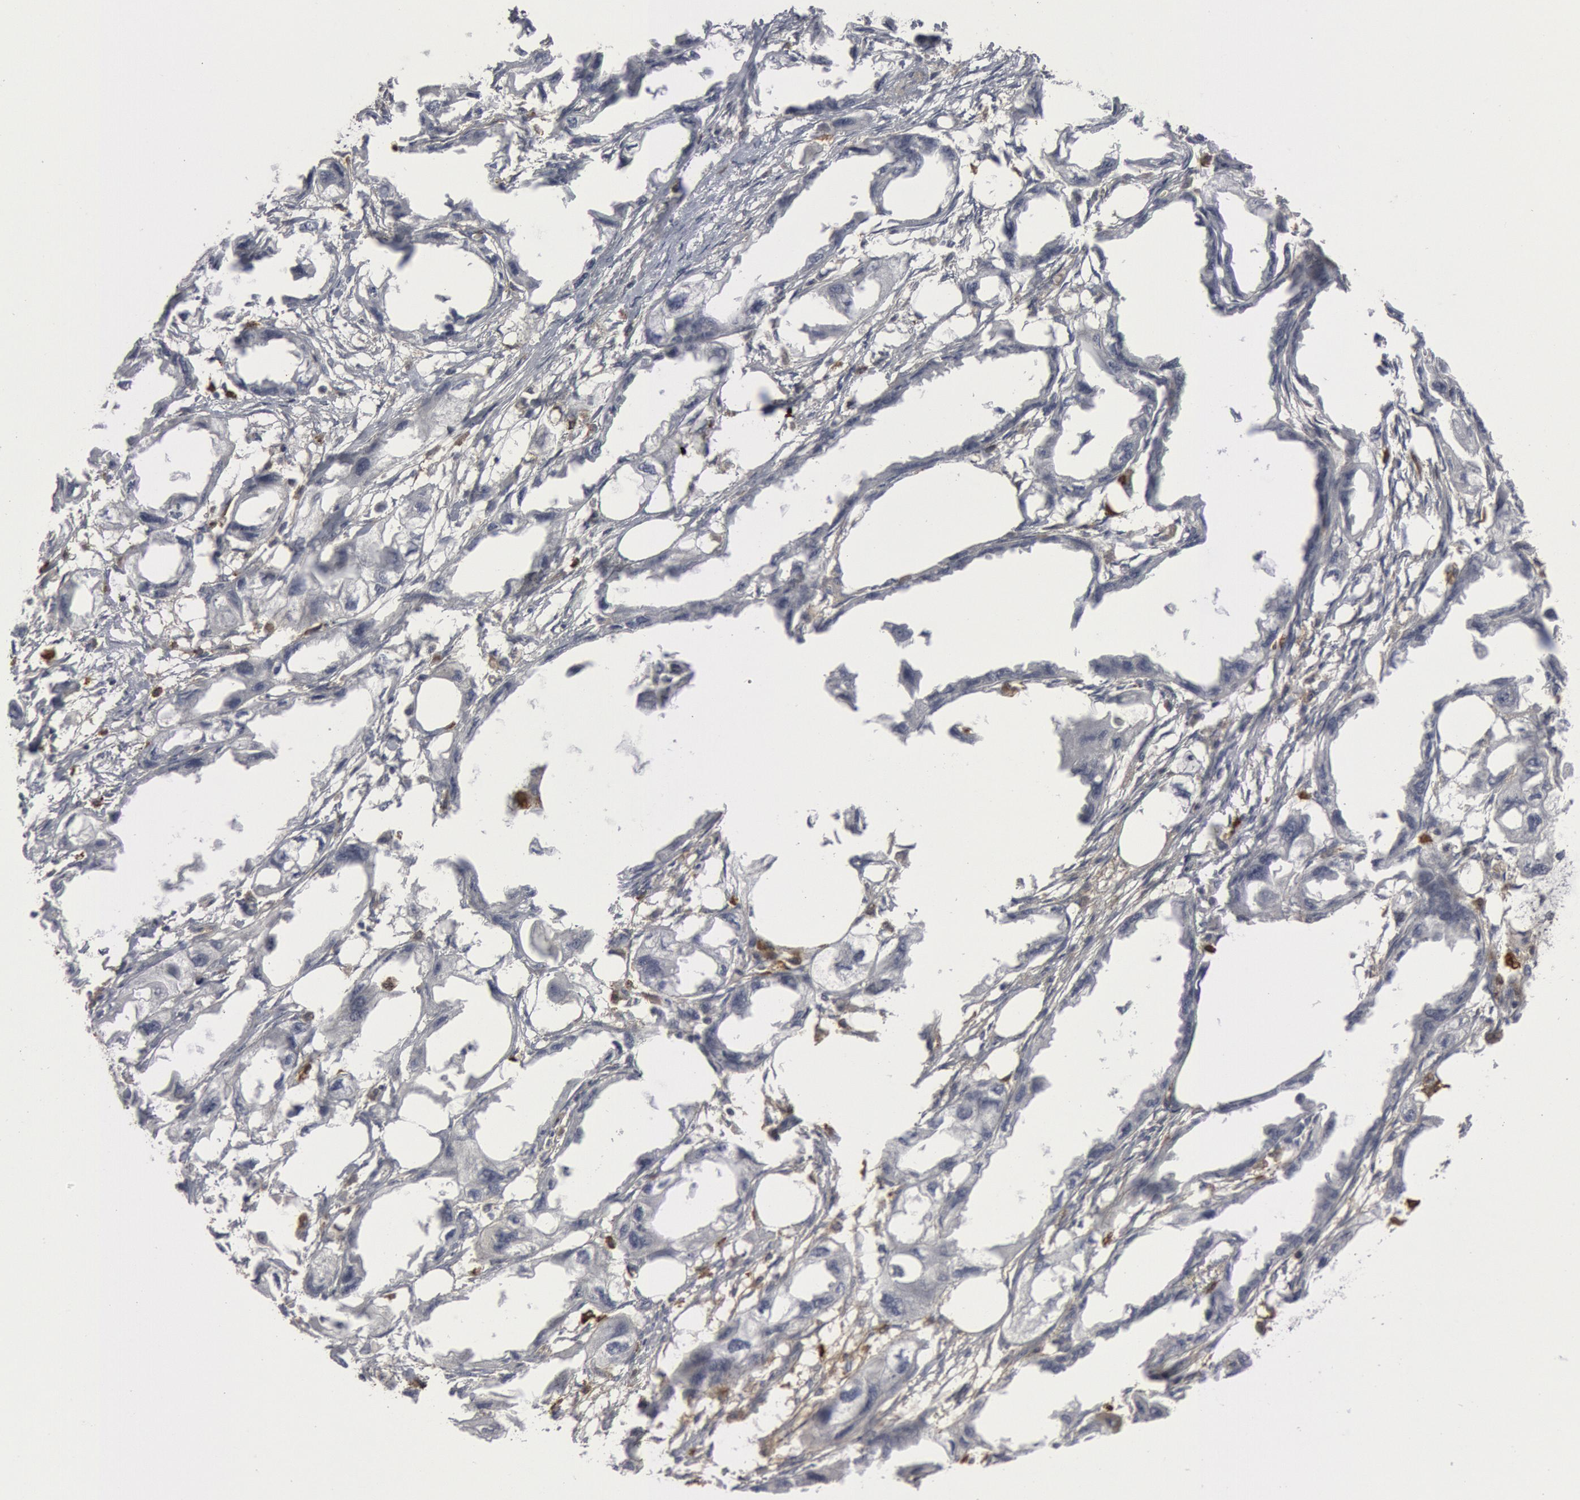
{"staining": {"intensity": "negative", "quantity": "none", "location": "none"}, "tissue": "endometrial cancer", "cell_type": "Tumor cells", "image_type": "cancer", "snomed": [{"axis": "morphology", "description": "Adenocarcinoma, NOS"}, {"axis": "topography", "description": "Endometrium"}], "caption": "High power microscopy photomicrograph of an immunohistochemistry micrograph of endometrial cancer, revealing no significant expression in tumor cells. (Brightfield microscopy of DAB immunohistochemistry at high magnification).", "gene": "C1QC", "patient": {"sex": "female", "age": 67}}